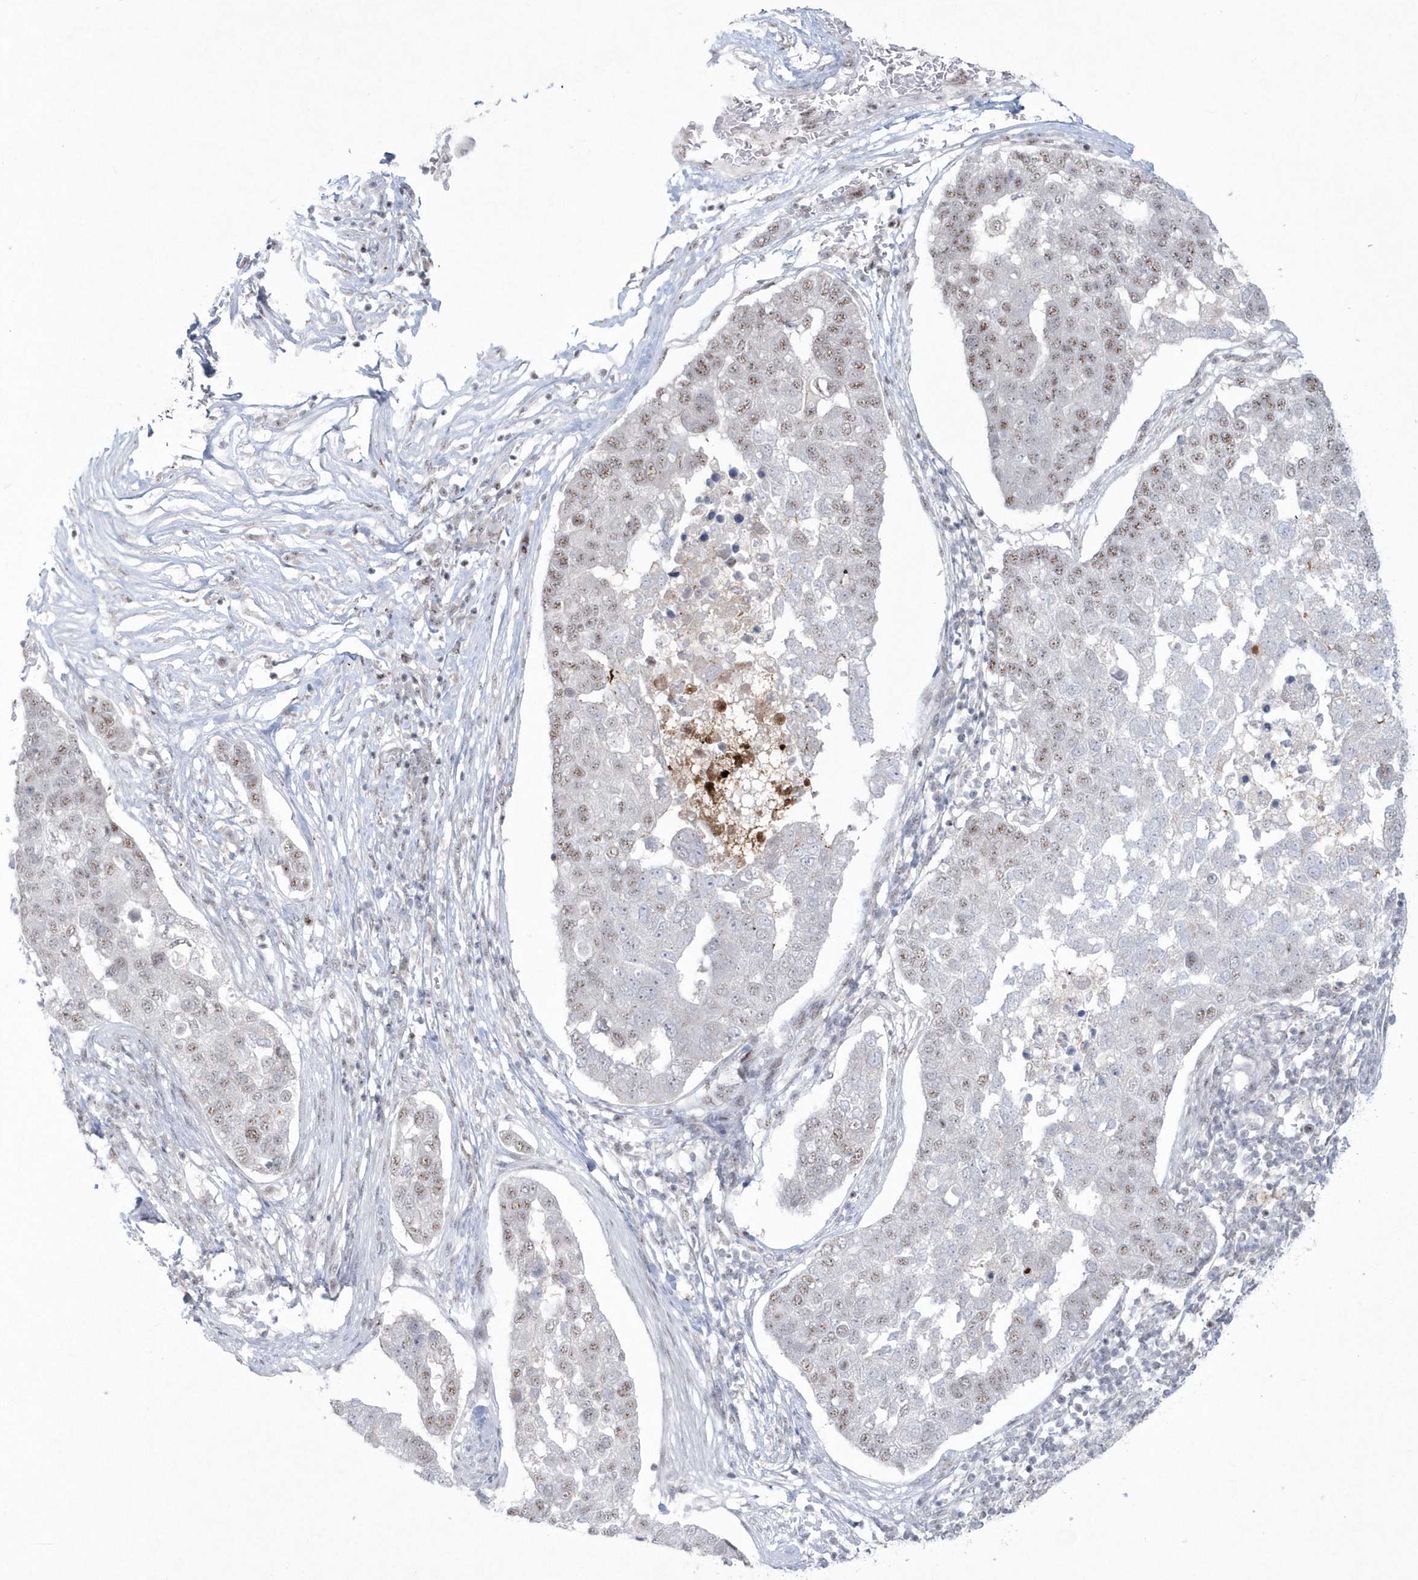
{"staining": {"intensity": "moderate", "quantity": "25%-75%", "location": "nuclear"}, "tissue": "pancreatic cancer", "cell_type": "Tumor cells", "image_type": "cancer", "snomed": [{"axis": "morphology", "description": "Adenocarcinoma, NOS"}, {"axis": "topography", "description": "Pancreas"}], "caption": "IHC of human pancreatic cancer reveals medium levels of moderate nuclear expression in approximately 25%-75% of tumor cells.", "gene": "KDM6B", "patient": {"sex": "female", "age": 61}}